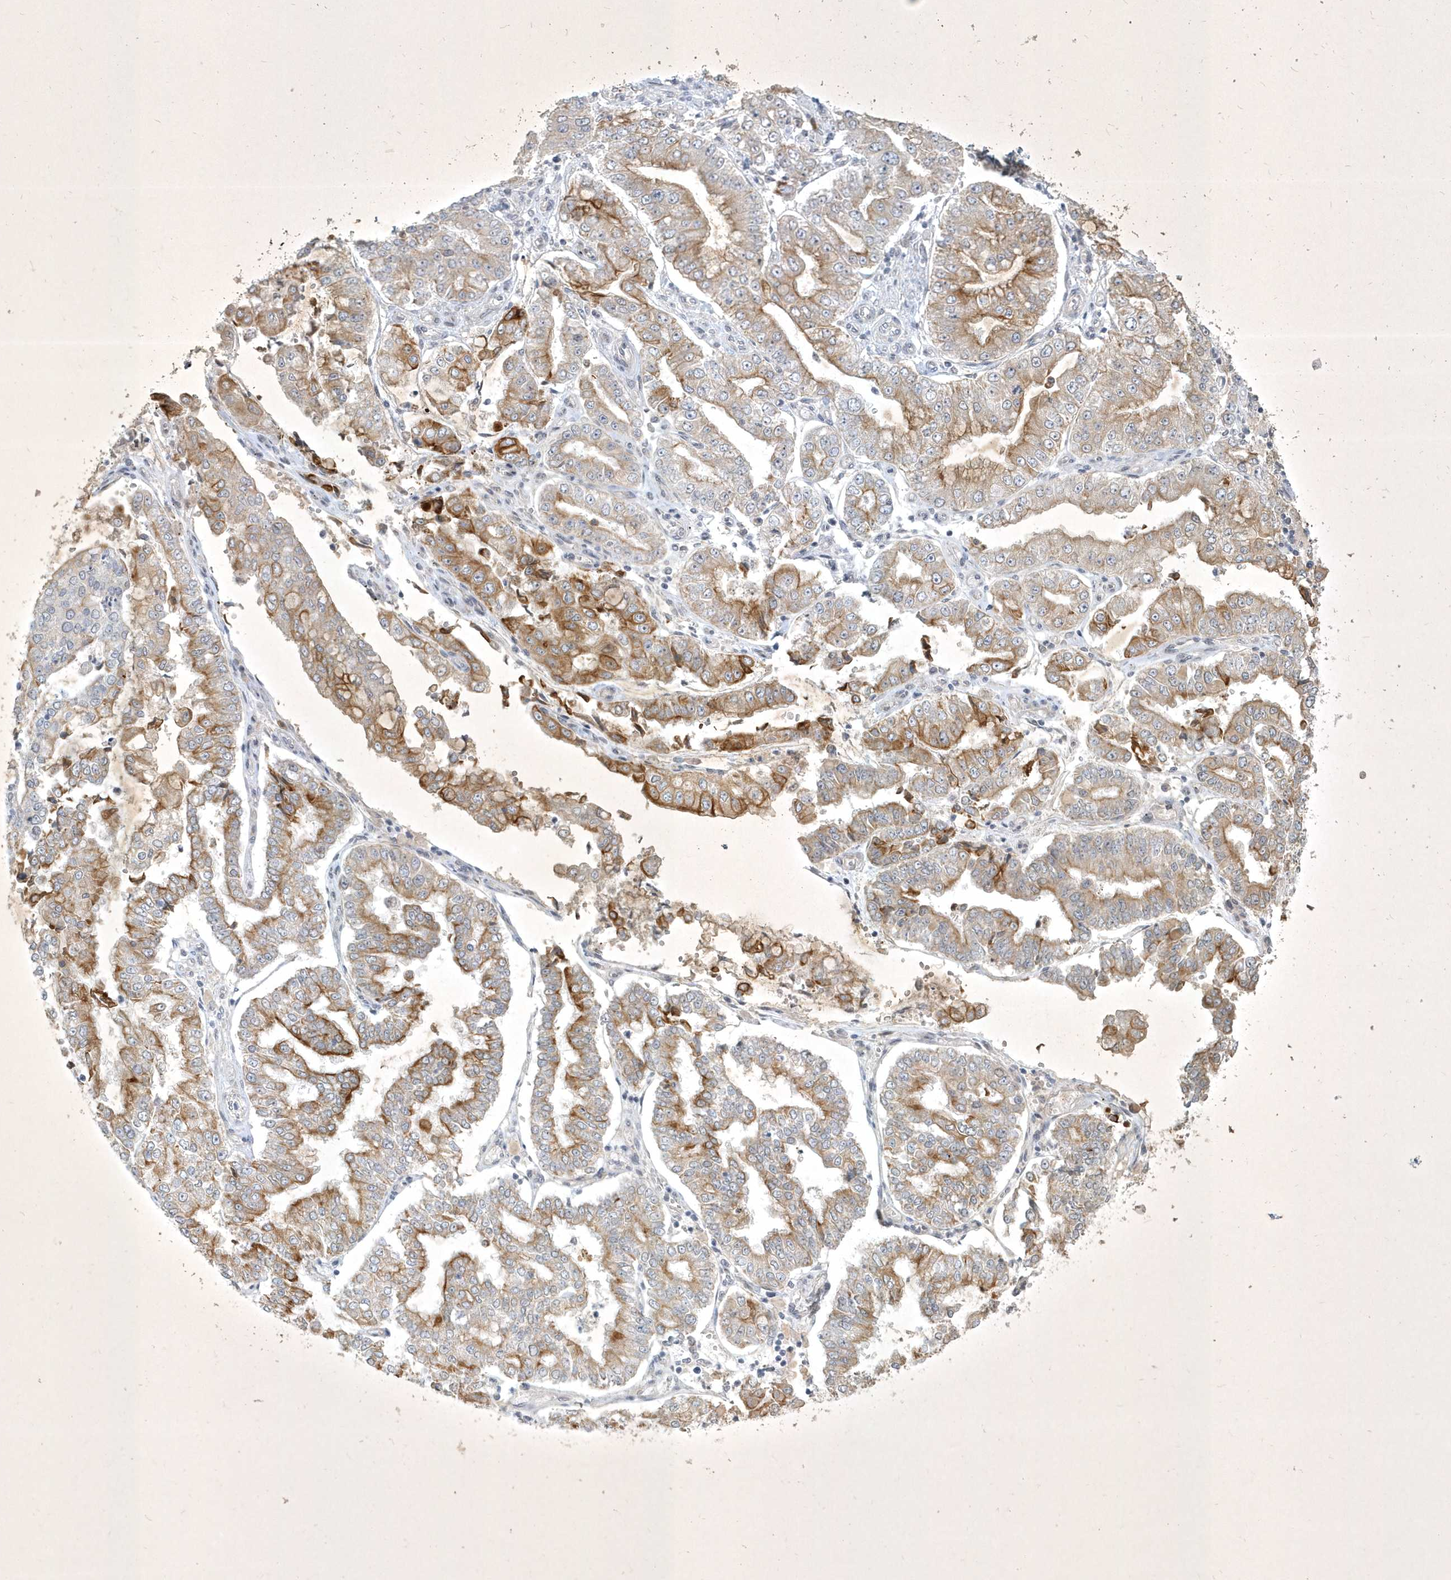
{"staining": {"intensity": "moderate", "quantity": ">75%", "location": "cytoplasmic/membranous"}, "tissue": "stomach cancer", "cell_type": "Tumor cells", "image_type": "cancer", "snomed": [{"axis": "morphology", "description": "Adenocarcinoma, NOS"}, {"axis": "topography", "description": "Stomach"}], "caption": "A brown stain highlights moderate cytoplasmic/membranous staining of a protein in human adenocarcinoma (stomach) tumor cells.", "gene": "BOD1", "patient": {"sex": "male", "age": 76}}